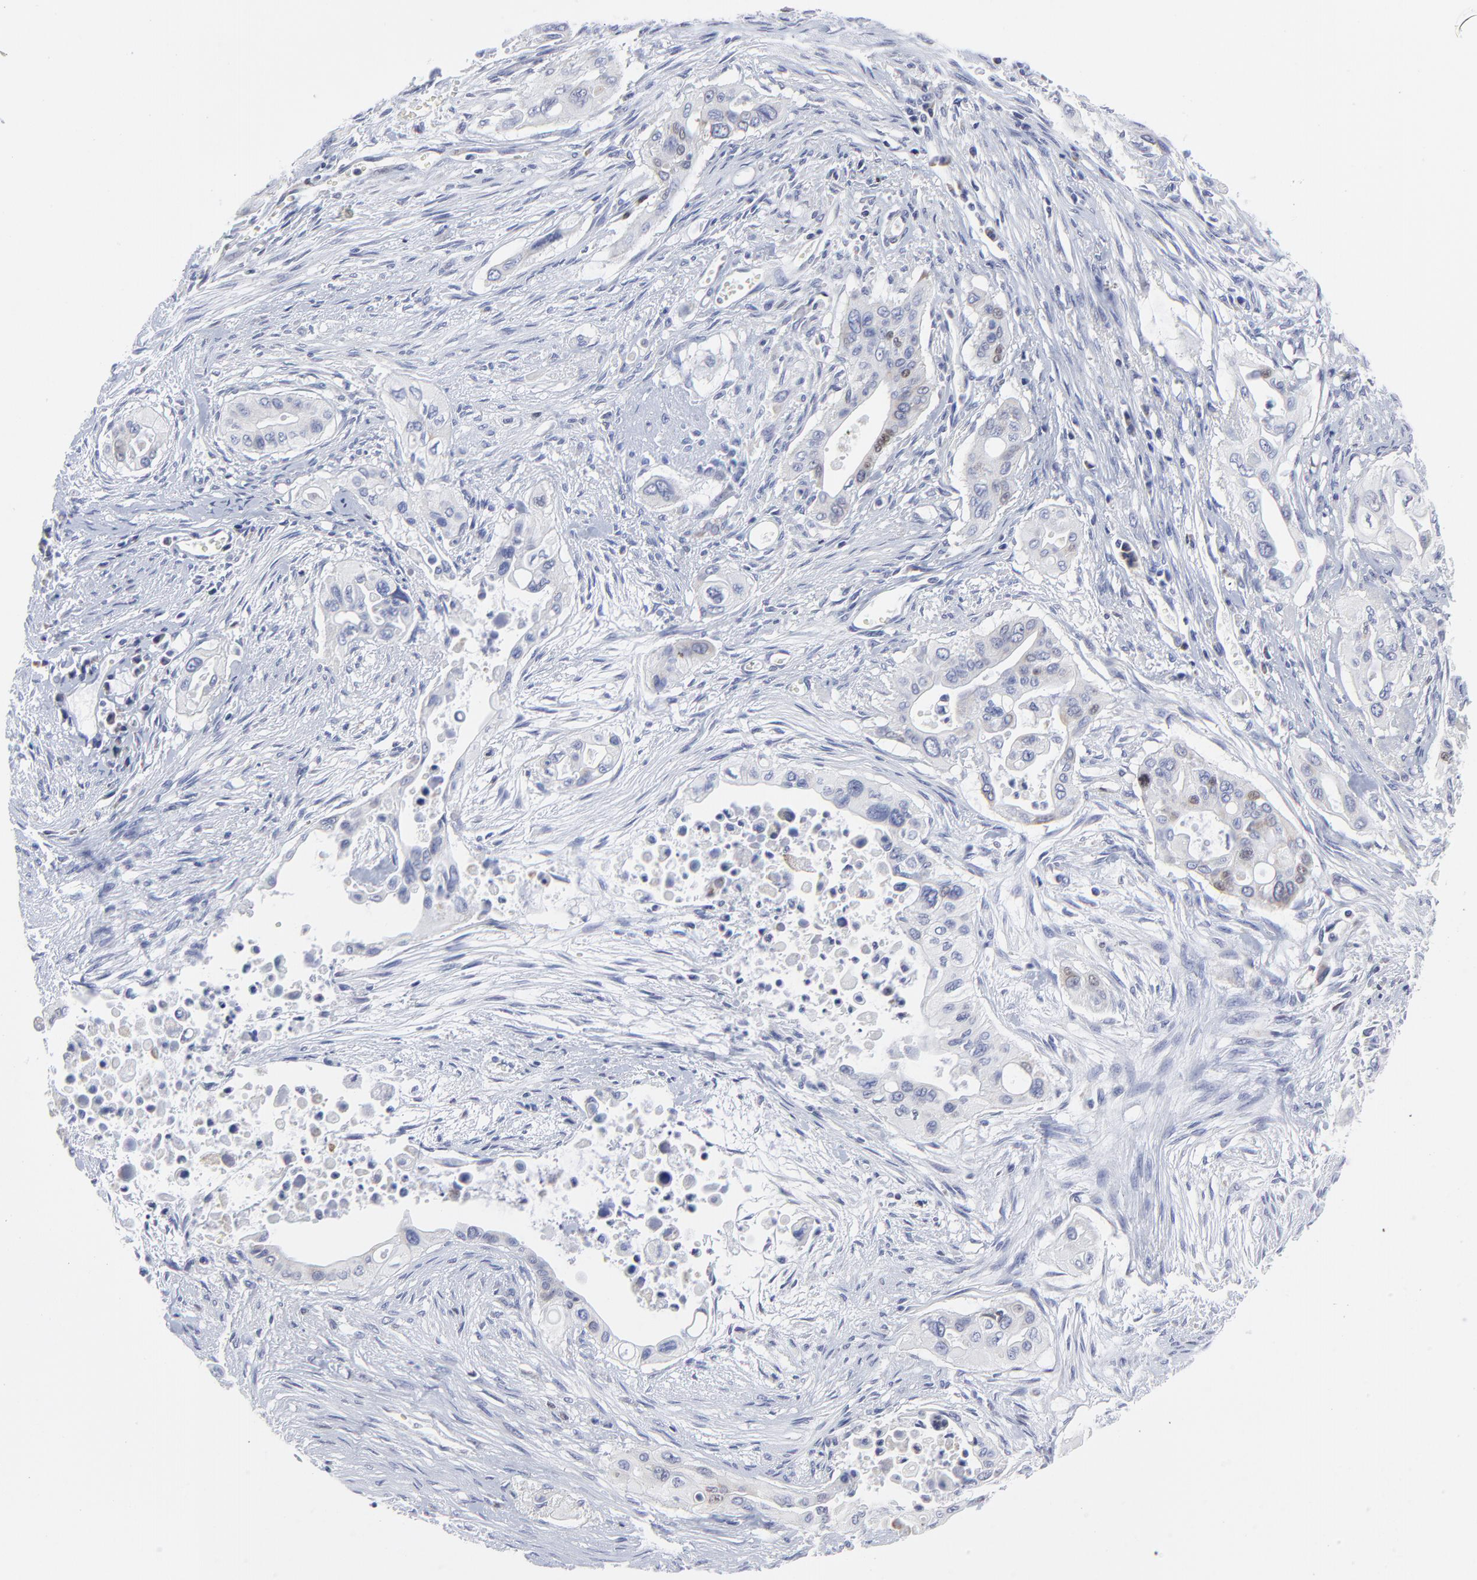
{"staining": {"intensity": "weak", "quantity": "<25%", "location": "cytoplasmic/membranous"}, "tissue": "pancreatic cancer", "cell_type": "Tumor cells", "image_type": "cancer", "snomed": [{"axis": "morphology", "description": "Adenocarcinoma, NOS"}, {"axis": "topography", "description": "Pancreas"}], "caption": "Pancreatic adenocarcinoma was stained to show a protein in brown. There is no significant positivity in tumor cells.", "gene": "NCAPH", "patient": {"sex": "male", "age": 77}}